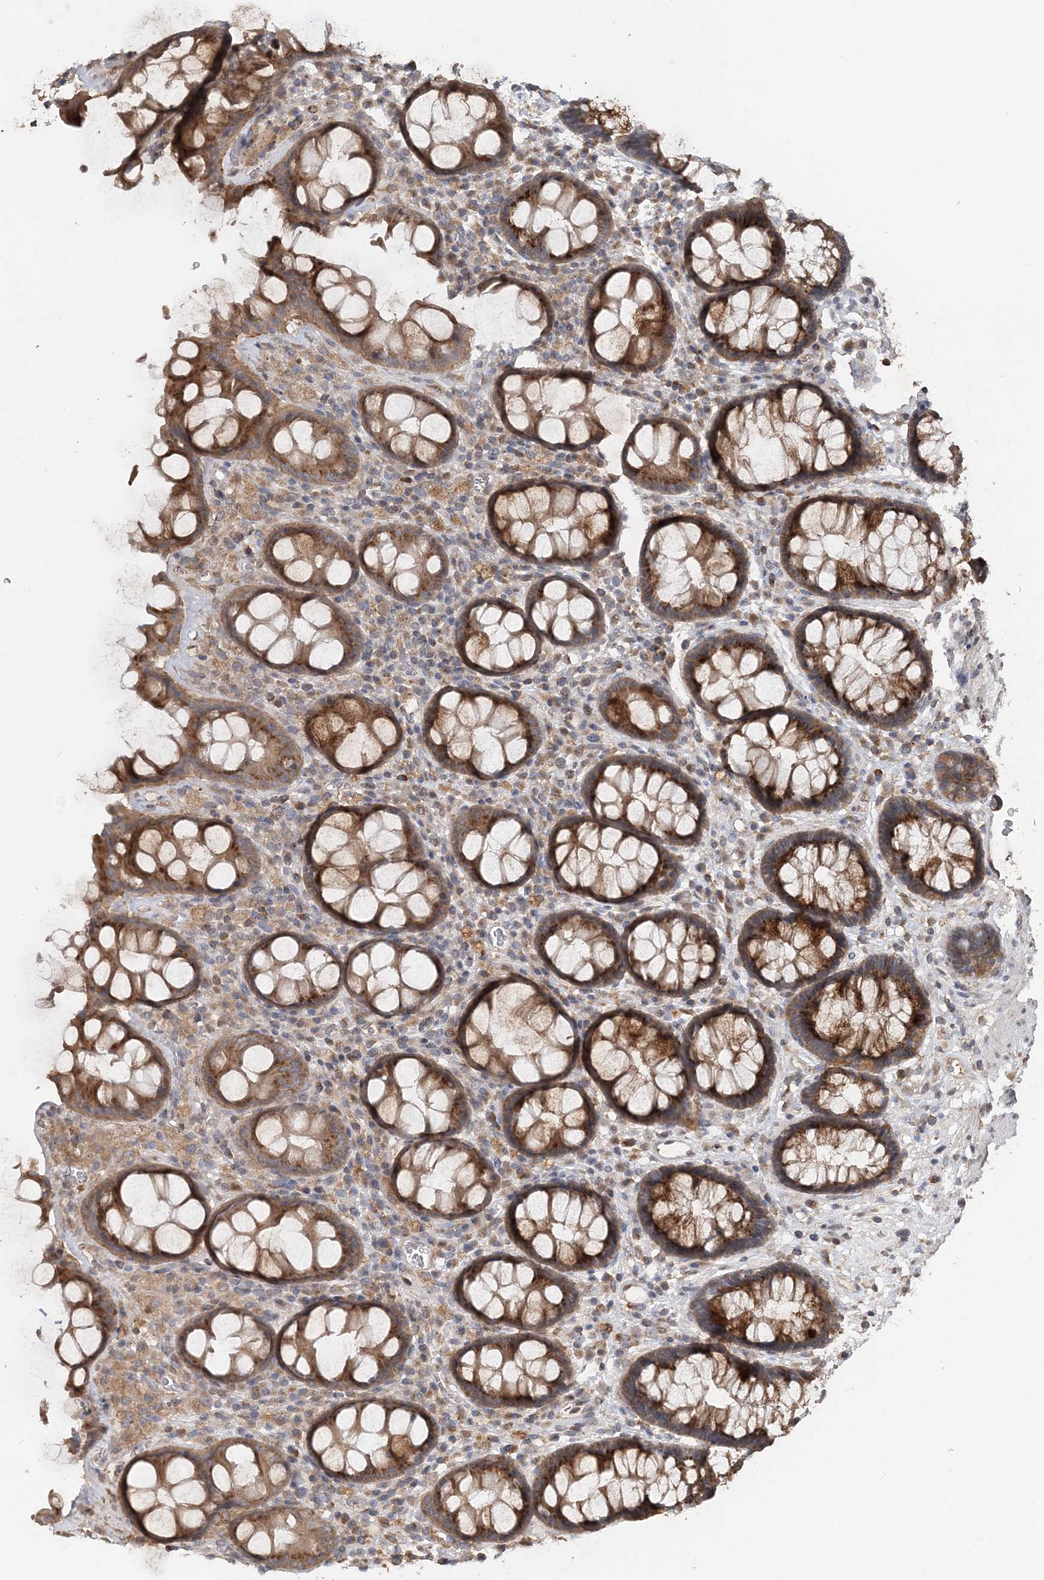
{"staining": {"intensity": "strong", "quantity": ">75%", "location": "cytoplasmic/membranous"}, "tissue": "rectum", "cell_type": "Glandular cells", "image_type": "normal", "snomed": [{"axis": "morphology", "description": "Normal tissue, NOS"}, {"axis": "topography", "description": "Rectum"}], "caption": "Immunohistochemistry staining of unremarkable rectum, which displays high levels of strong cytoplasmic/membranous positivity in approximately >75% of glandular cells indicating strong cytoplasmic/membranous protein staining. The staining was performed using DAB (3,3'-diaminobenzidine) (brown) for protein detection and nuclei were counterstained in hematoxylin (blue).", "gene": "RAB14", "patient": {"sex": "male", "age": 64}}